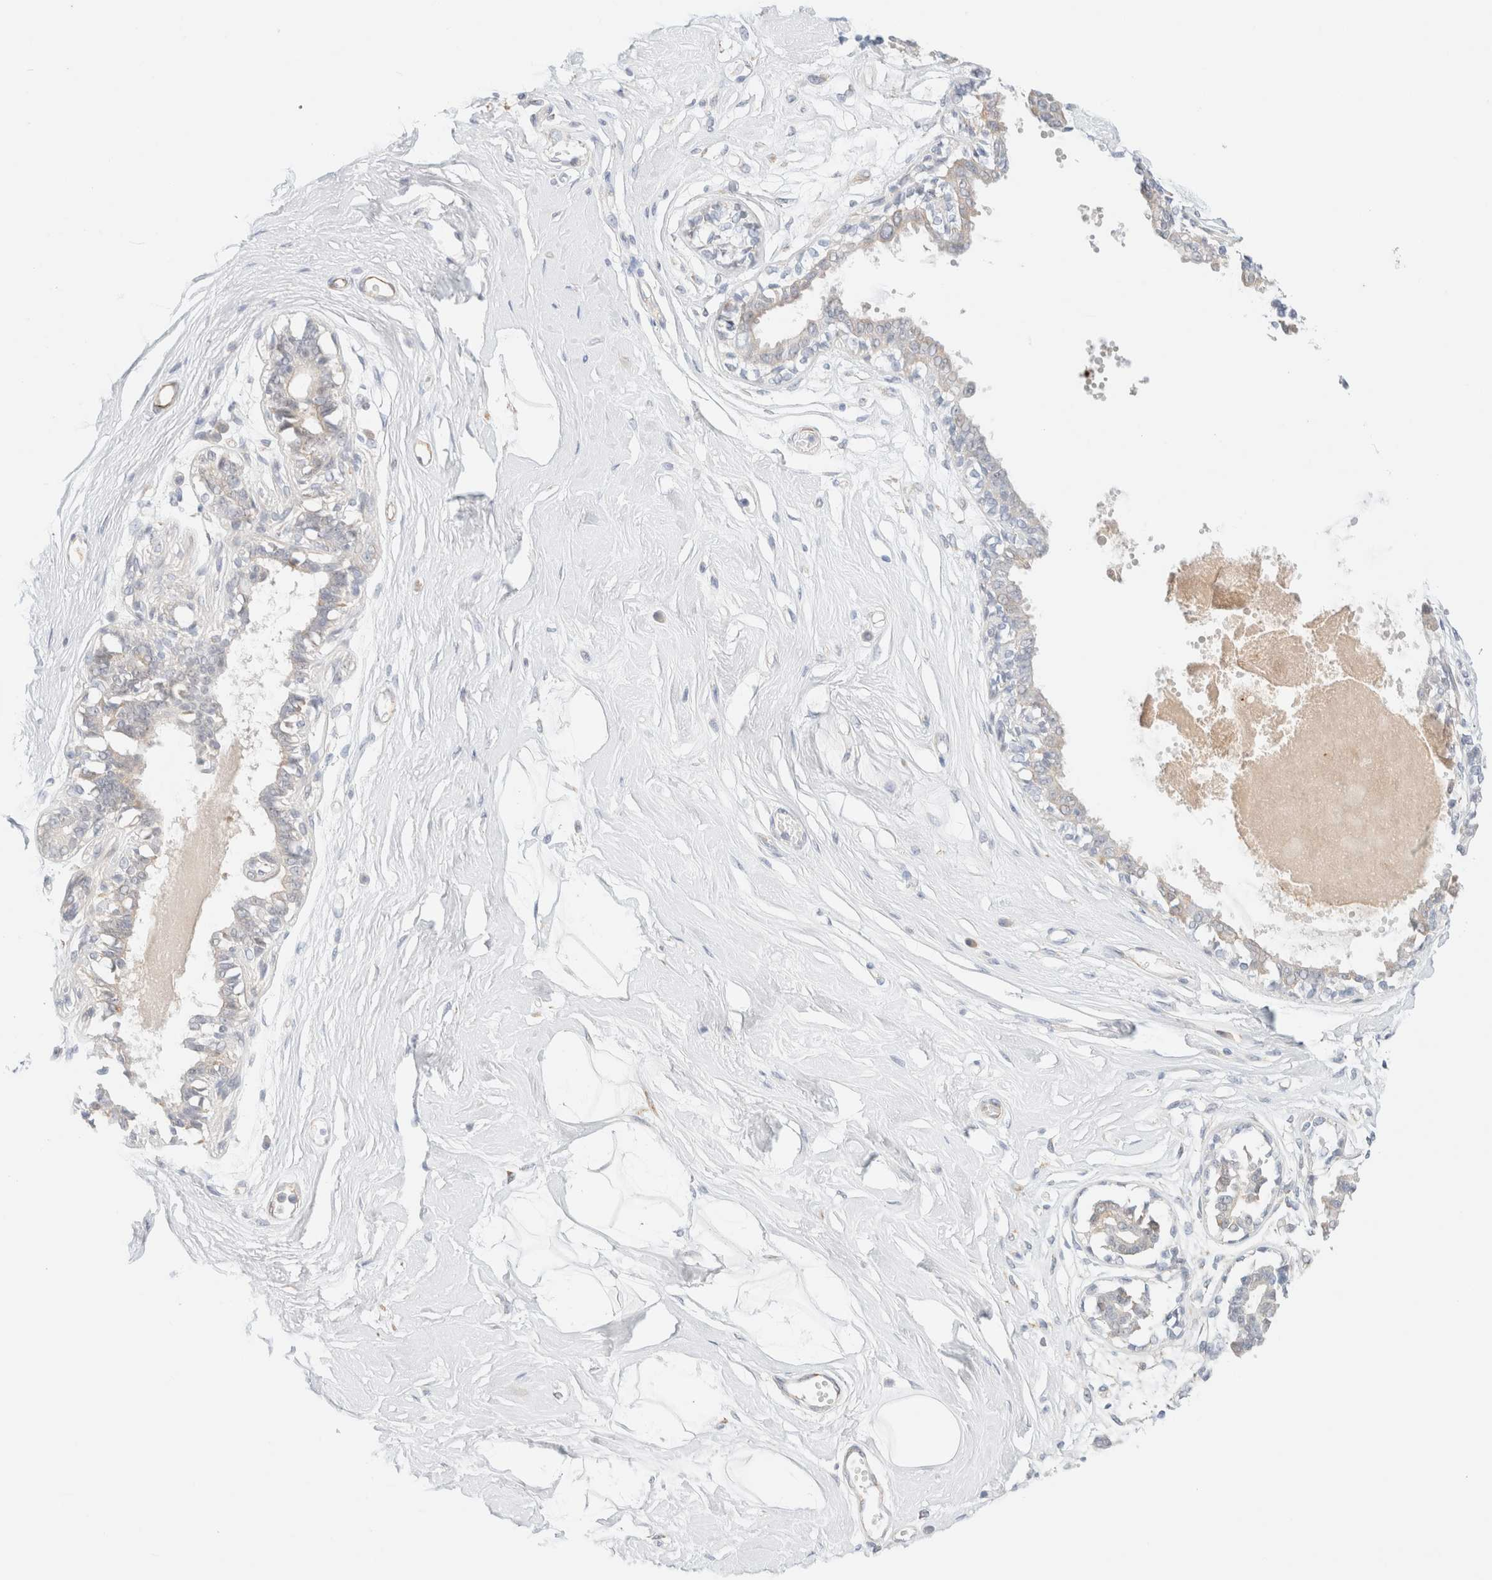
{"staining": {"intensity": "negative", "quantity": "none", "location": "none"}, "tissue": "breast", "cell_type": "Adipocytes", "image_type": "normal", "snomed": [{"axis": "morphology", "description": "Normal tissue, NOS"}, {"axis": "topography", "description": "Breast"}], "caption": "Adipocytes are negative for protein expression in normal human breast. (Brightfield microscopy of DAB (3,3'-diaminobenzidine) immunohistochemistry (IHC) at high magnification).", "gene": "UNC13B", "patient": {"sex": "female", "age": 45}}